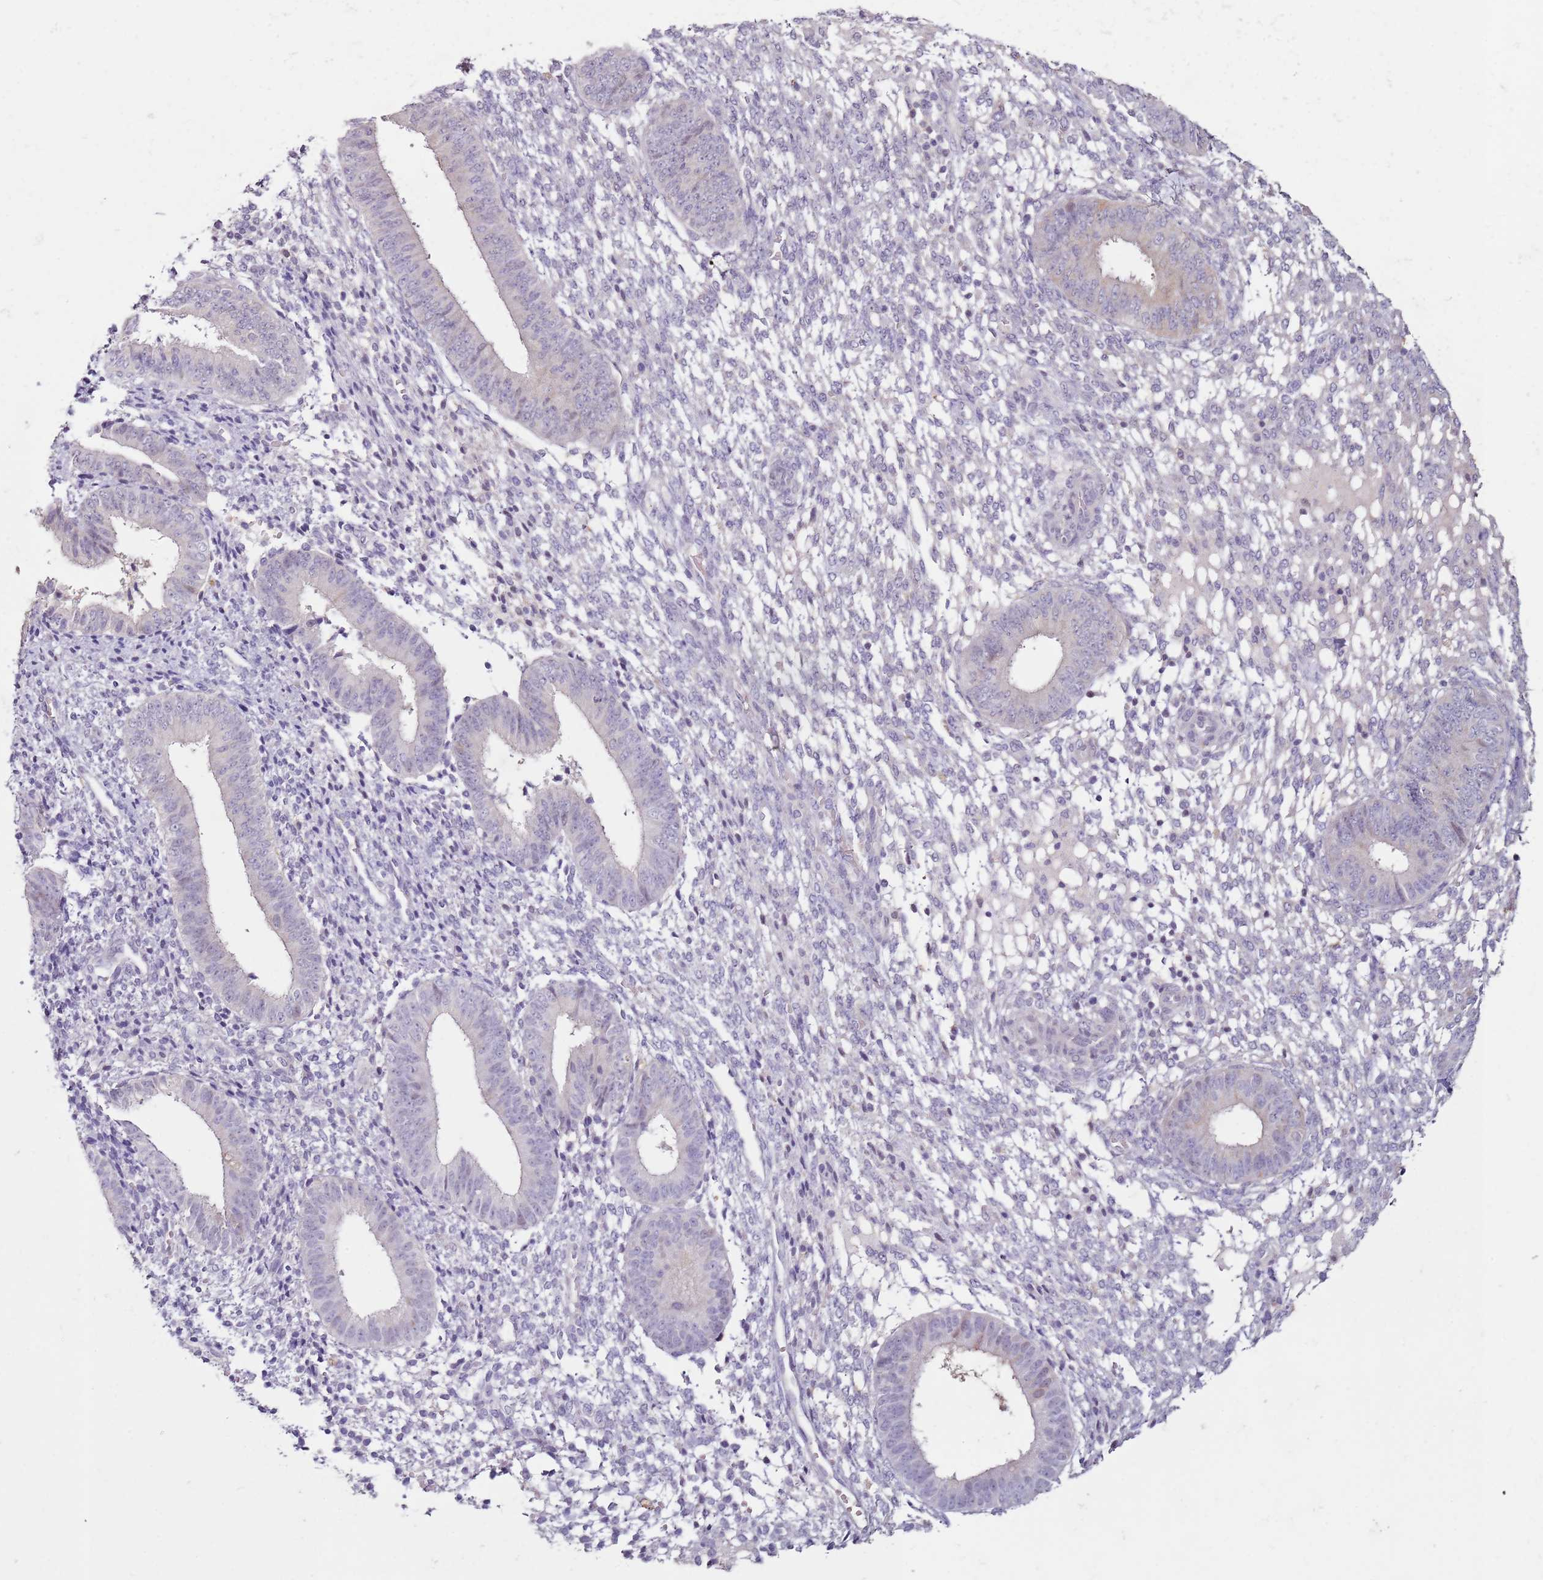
{"staining": {"intensity": "negative", "quantity": "none", "location": "none"}, "tissue": "endometrium", "cell_type": "Cells in endometrial stroma", "image_type": "normal", "snomed": [{"axis": "morphology", "description": "Normal tissue, NOS"}, {"axis": "topography", "description": "Endometrium"}], "caption": "Endometrium was stained to show a protein in brown. There is no significant staining in cells in endometrial stroma. The staining was performed using DAB to visualize the protein expression in brown, while the nuclei were stained in blue with hematoxylin (Magnification: 20x).", "gene": "MDH1", "patient": {"sex": "female", "age": 49}}